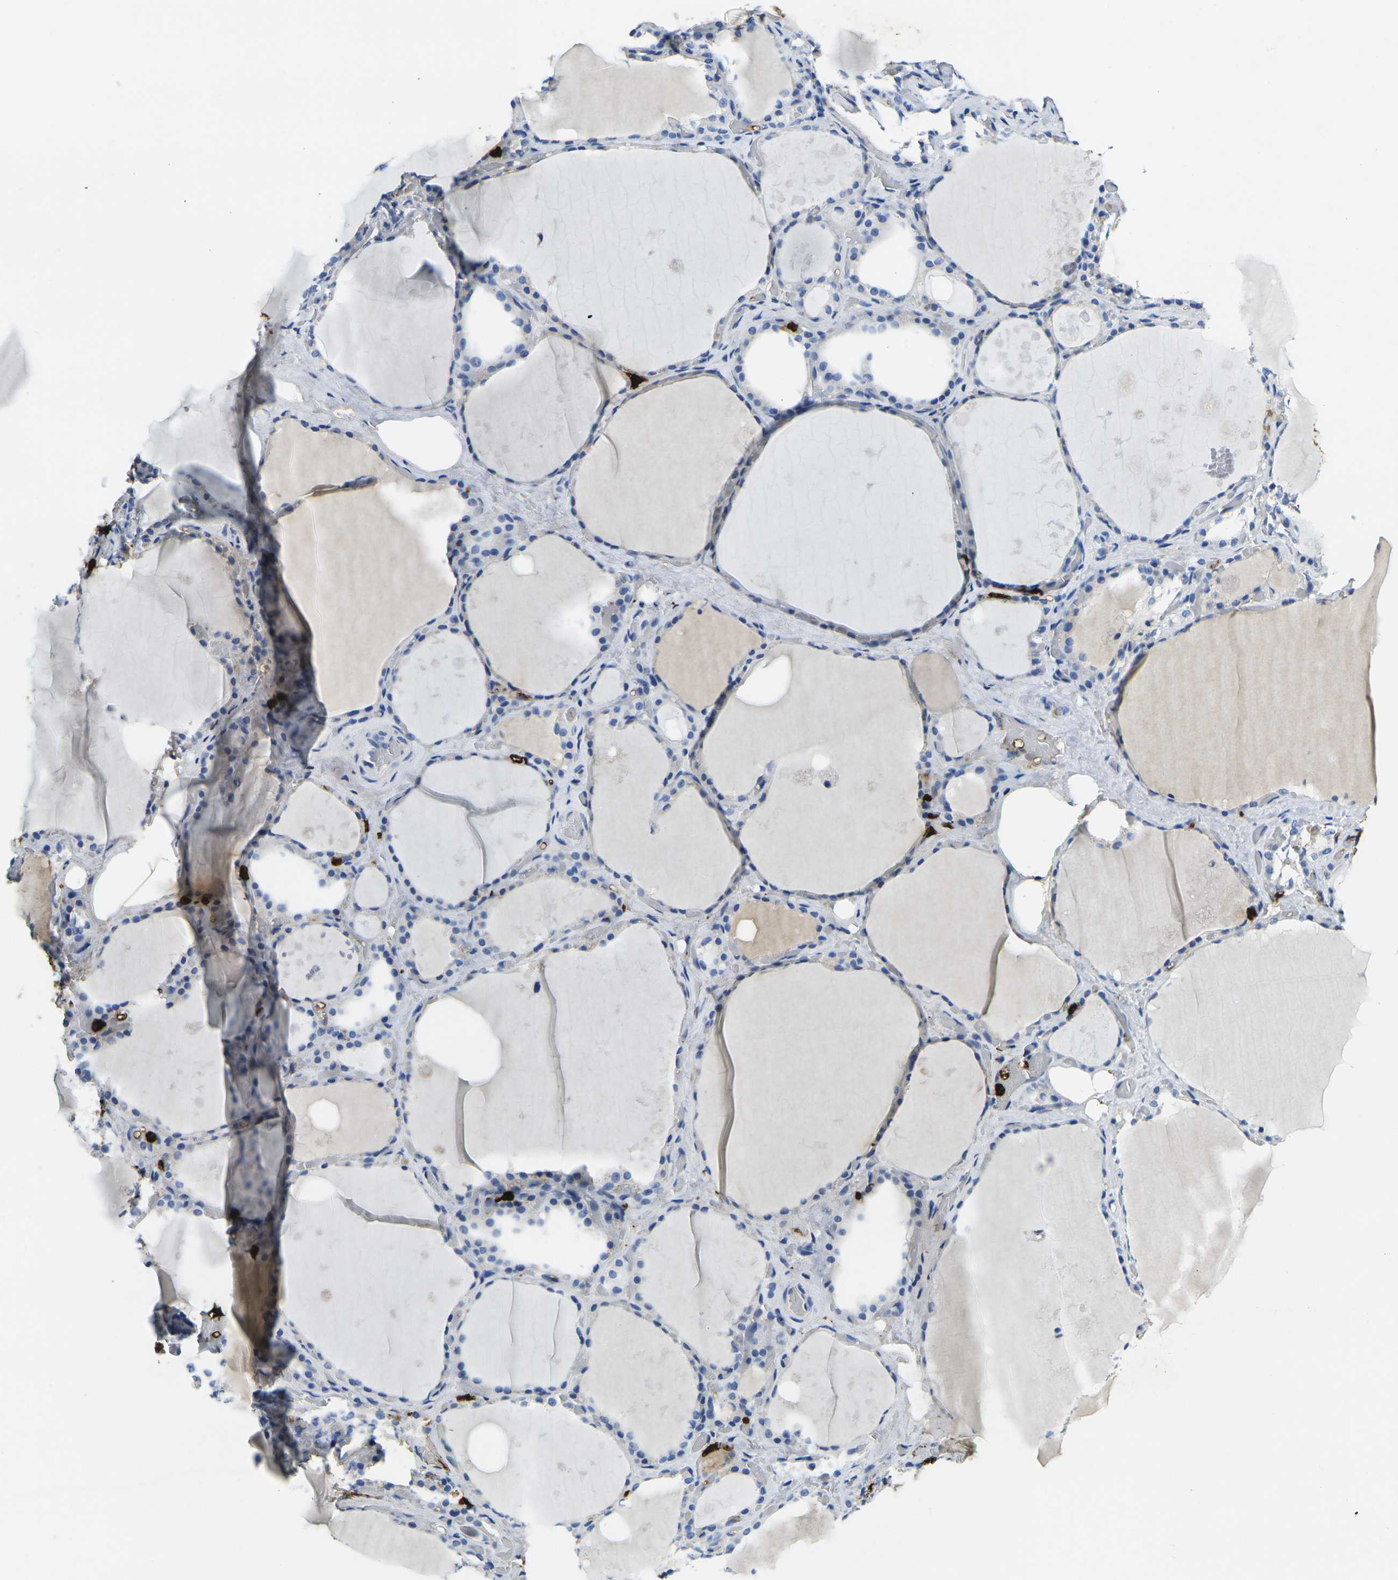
{"staining": {"intensity": "weak", "quantity": "<25%", "location": "cytoplasmic/membranous"}, "tissue": "thyroid gland", "cell_type": "Glandular cells", "image_type": "normal", "snomed": [{"axis": "morphology", "description": "Normal tissue, NOS"}, {"axis": "topography", "description": "Thyroid gland"}], "caption": "Benign thyroid gland was stained to show a protein in brown. There is no significant positivity in glandular cells. (Brightfield microscopy of DAB (3,3'-diaminobenzidine) IHC at high magnification).", "gene": "S100A9", "patient": {"sex": "male", "age": 61}}